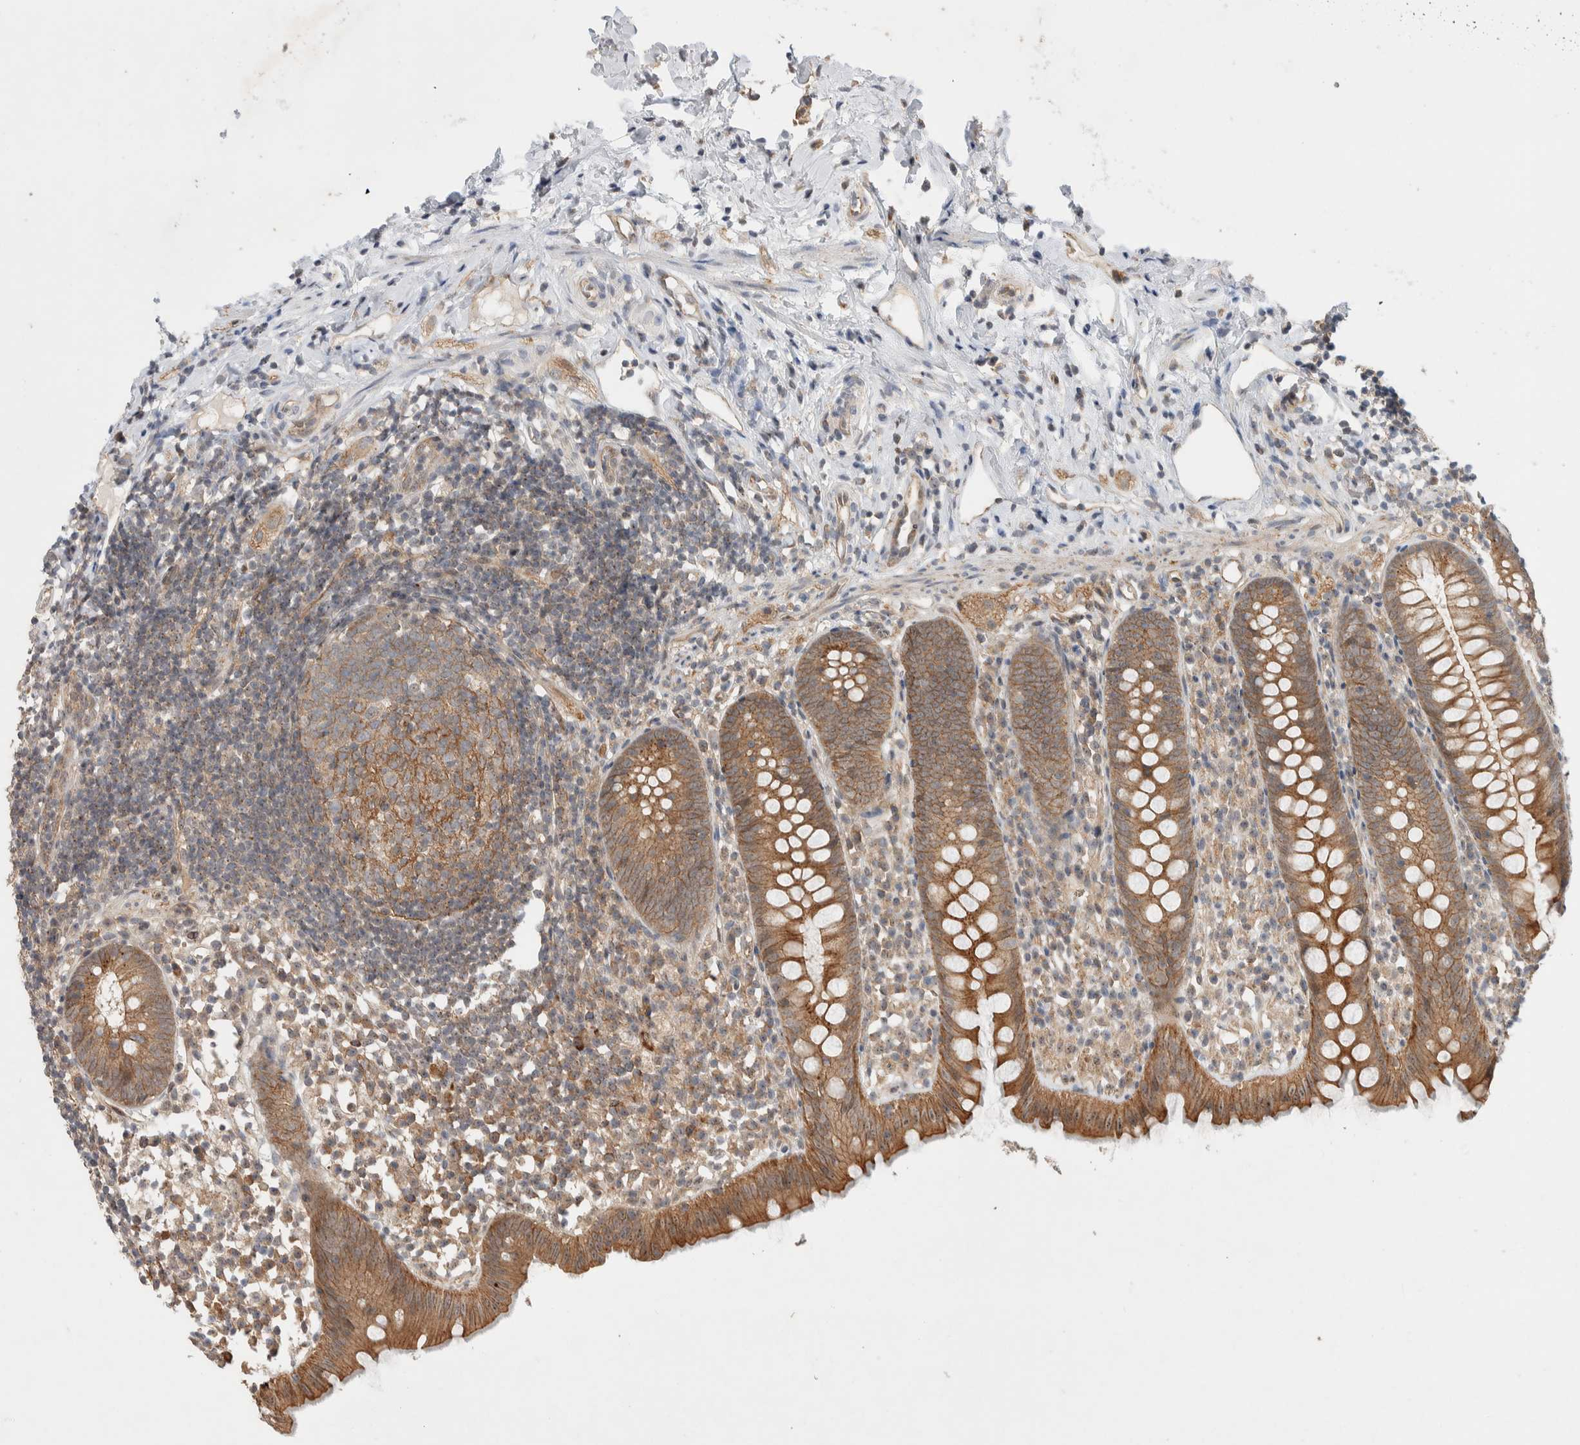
{"staining": {"intensity": "moderate", "quantity": ">75%", "location": "cytoplasmic/membranous"}, "tissue": "appendix", "cell_type": "Glandular cells", "image_type": "normal", "snomed": [{"axis": "morphology", "description": "Normal tissue, NOS"}, {"axis": "topography", "description": "Appendix"}], "caption": "Protein expression by IHC reveals moderate cytoplasmic/membranous positivity in about >75% of glandular cells in benign appendix. (IHC, brightfield microscopy, high magnification).", "gene": "DEPTOR", "patient": {"sex": "female", "age": 20}}